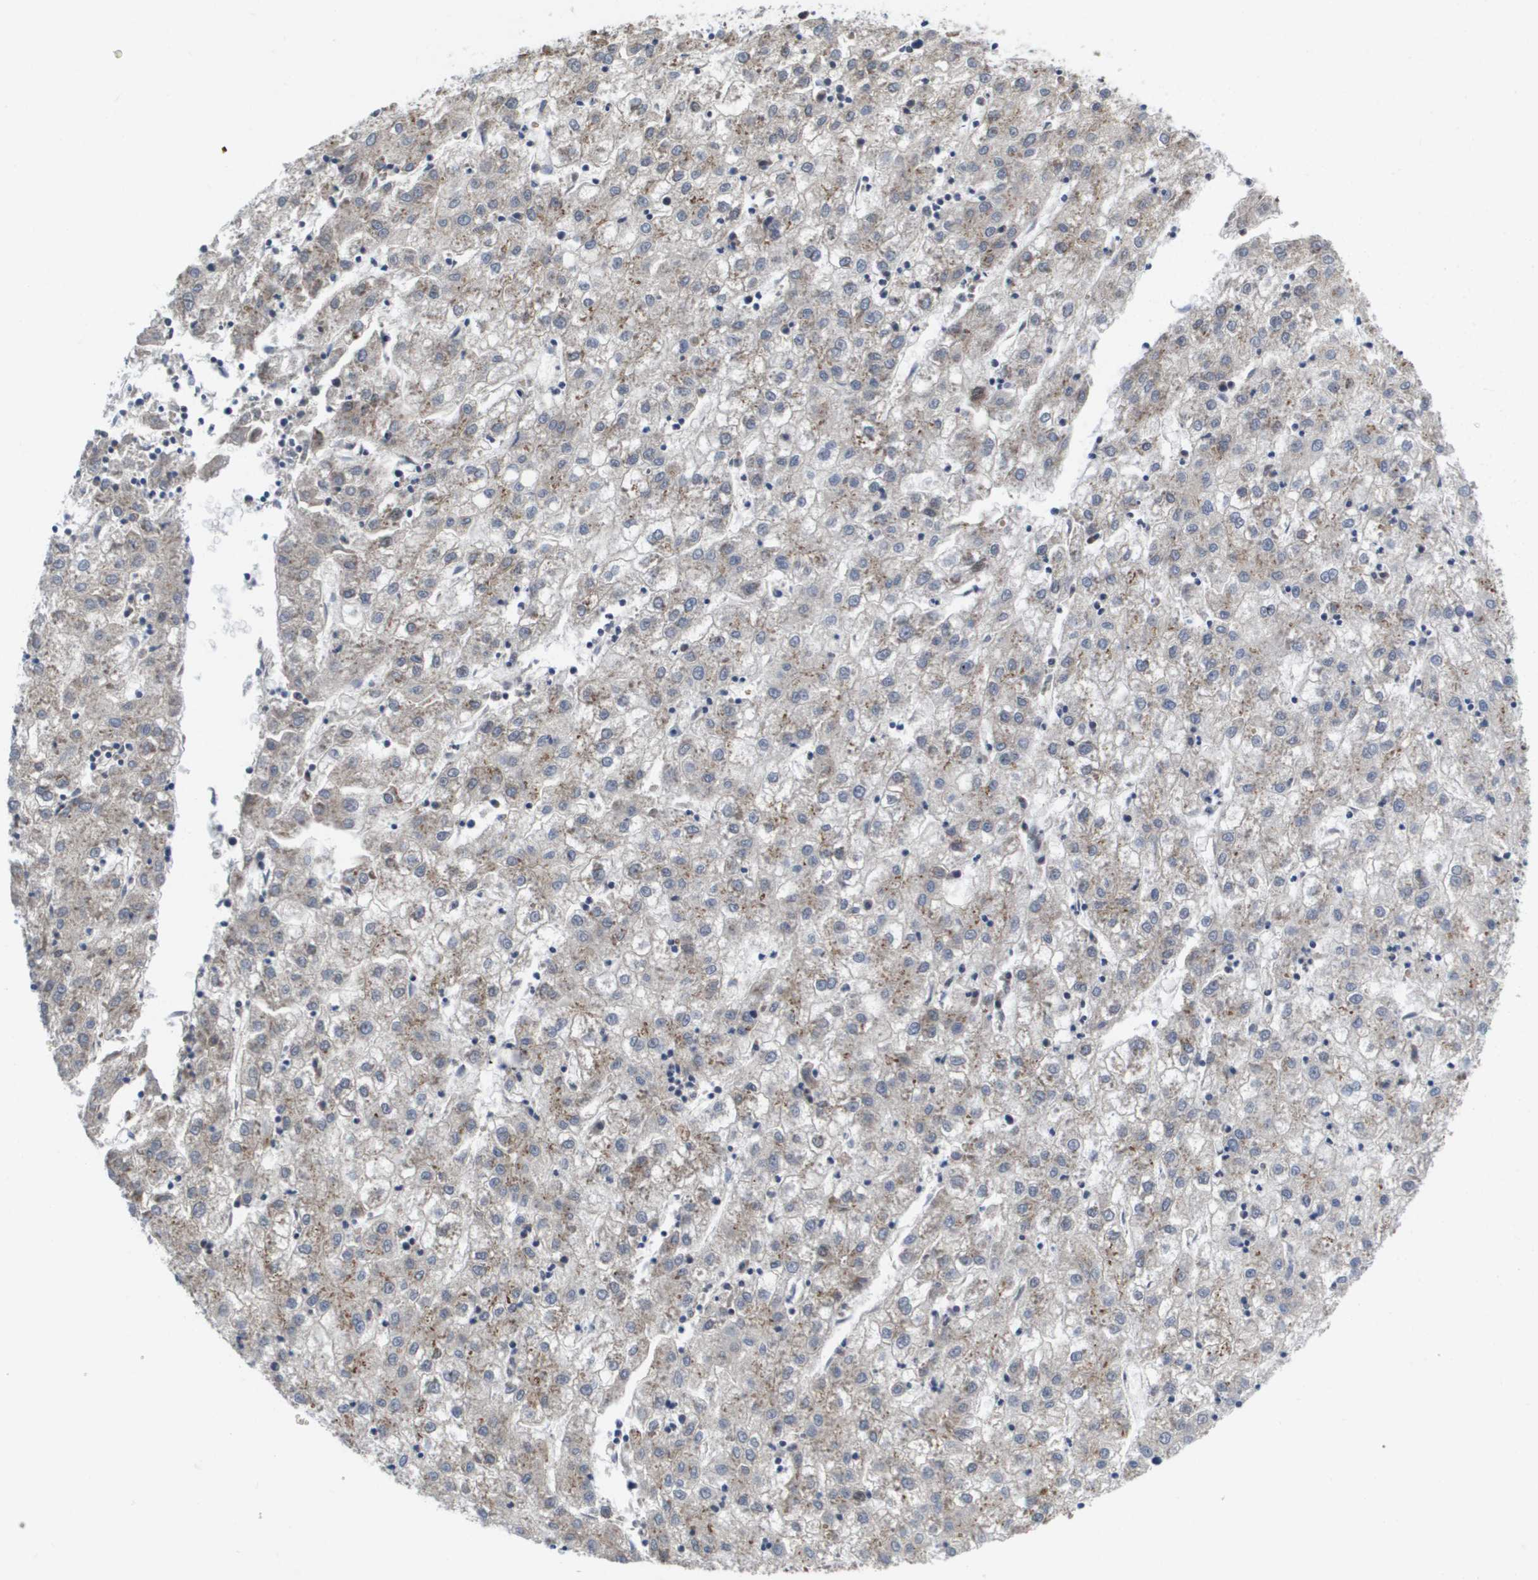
{"staining": {"intensity": "negative", "quantity": "none", "location": "none"}, "tissue": "liver cancer", "cell_type": "Tumor cells", "image_type": "cancer", "snomed": [{"axis": "morphology", "description": "Carcinoma, Hepatocellular, NOS"}, {"axis": "topography", "description": "Liver"}], "caption": "IHC micrograph of neoplastic tissue: human hepatocellular carcinoma (liver) stained with DAB (3,3'-diaminobenzidine) exhibits no significant protein expression in tumor cells. Brightfield microscopy of immunohistochemistry (IHC) stained with DAB (3,3'-diaminobenzidine) (brown) and hematoxylin (blue), captured at high magnification.", "gene": "SERPINC1", "patient": {"sex": "male", "age": 72}}